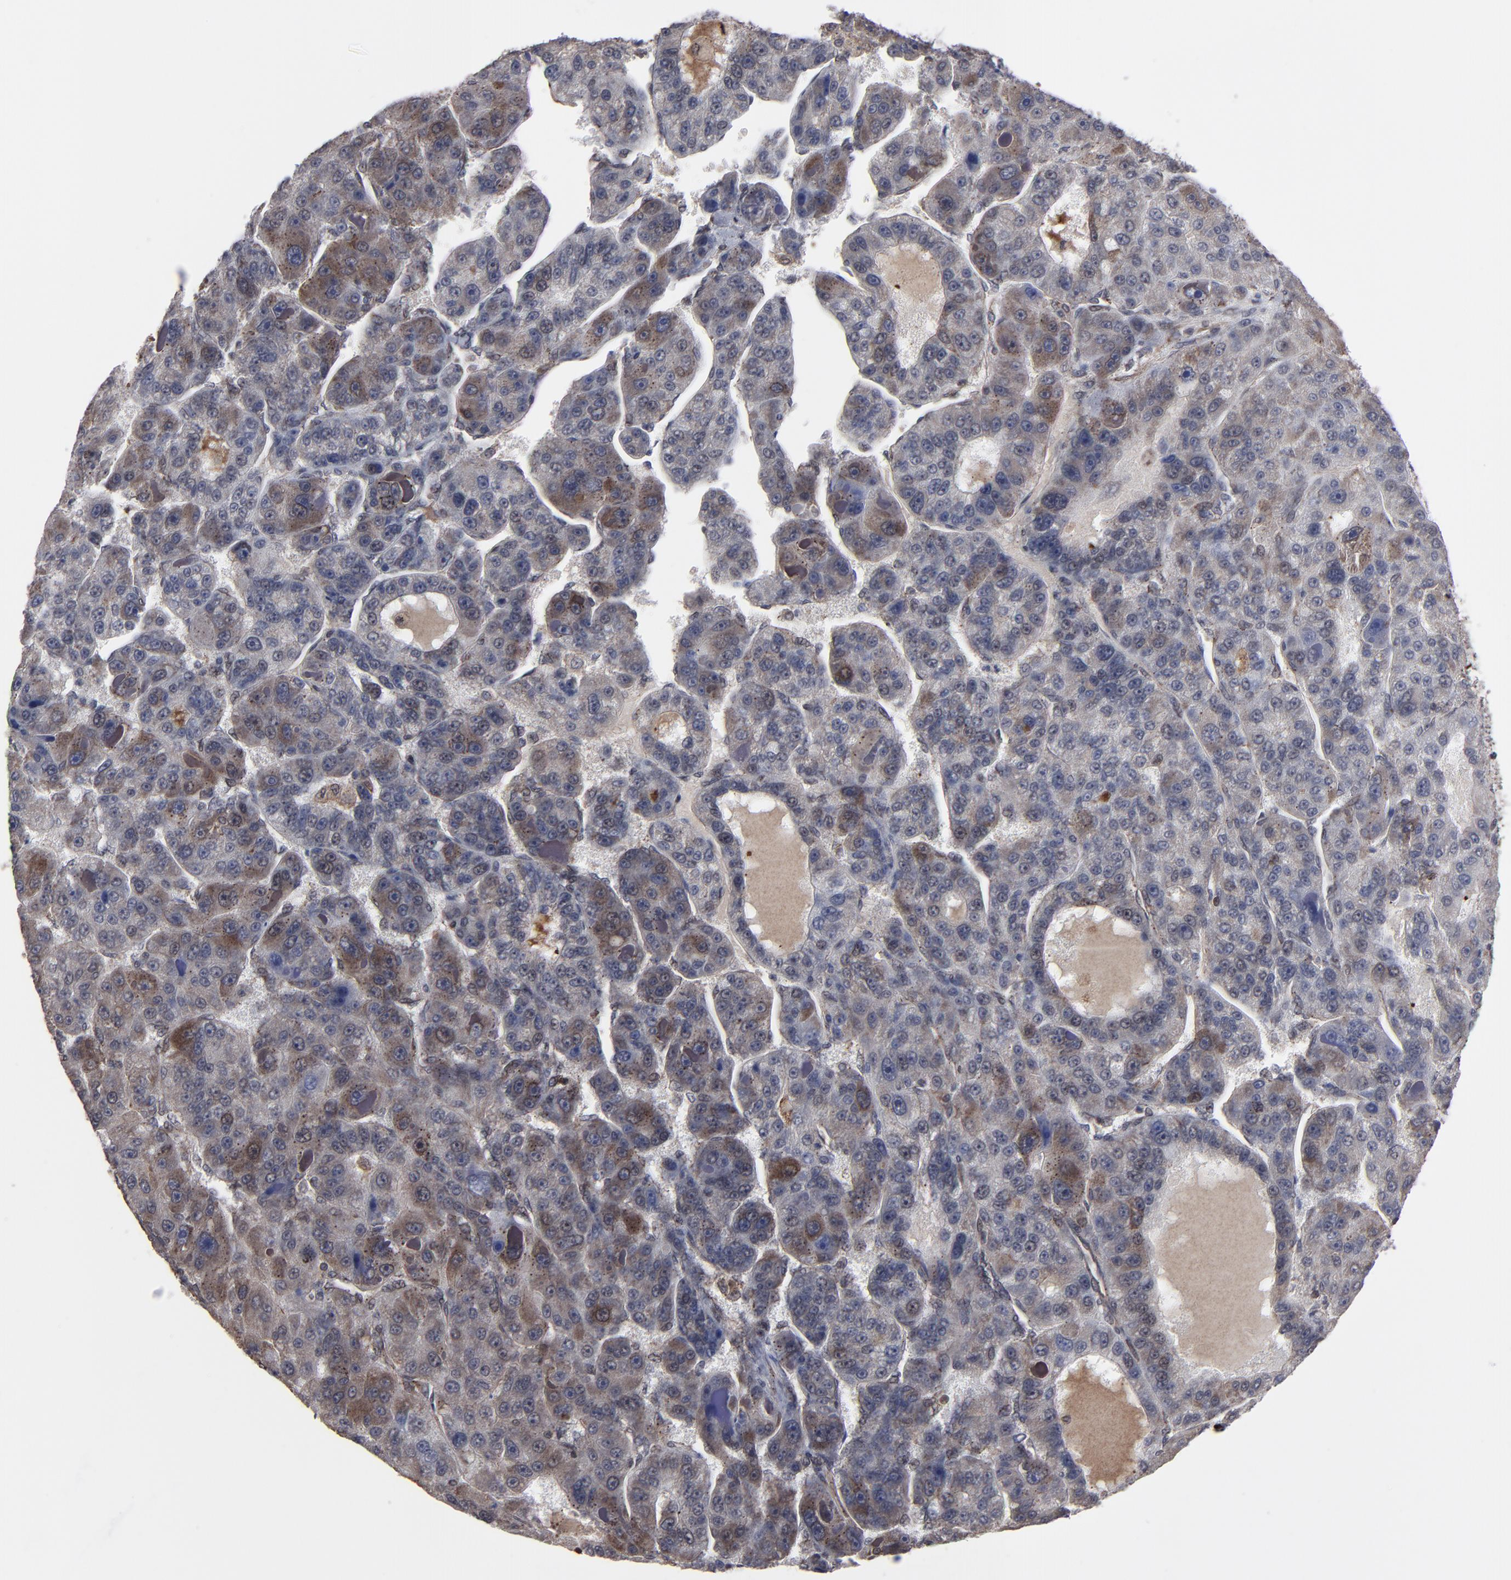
{"staining": {"intensity": "moderate", "quantity": "<25%", "location": "cytoplasmic/membranous"}, "tissue": "liver cancer", "cell_type": "Tumor cells", "image_type": "cancer", "snomed": [{"axis": "morphology", "description": "Carcinoma, Hepatocellular, NOS"}, {"axis": "topography", "description": "Liver"}], "caption": "Immunohistochemical staining of human hepatocellular carcinoma (liver) reveals low levels of moderate cytoplasmic/membranous positivity in approximately <25% of tumor cells.", "gene": "KIAA2026", "patient": {"sex": "male", "age": 76}}